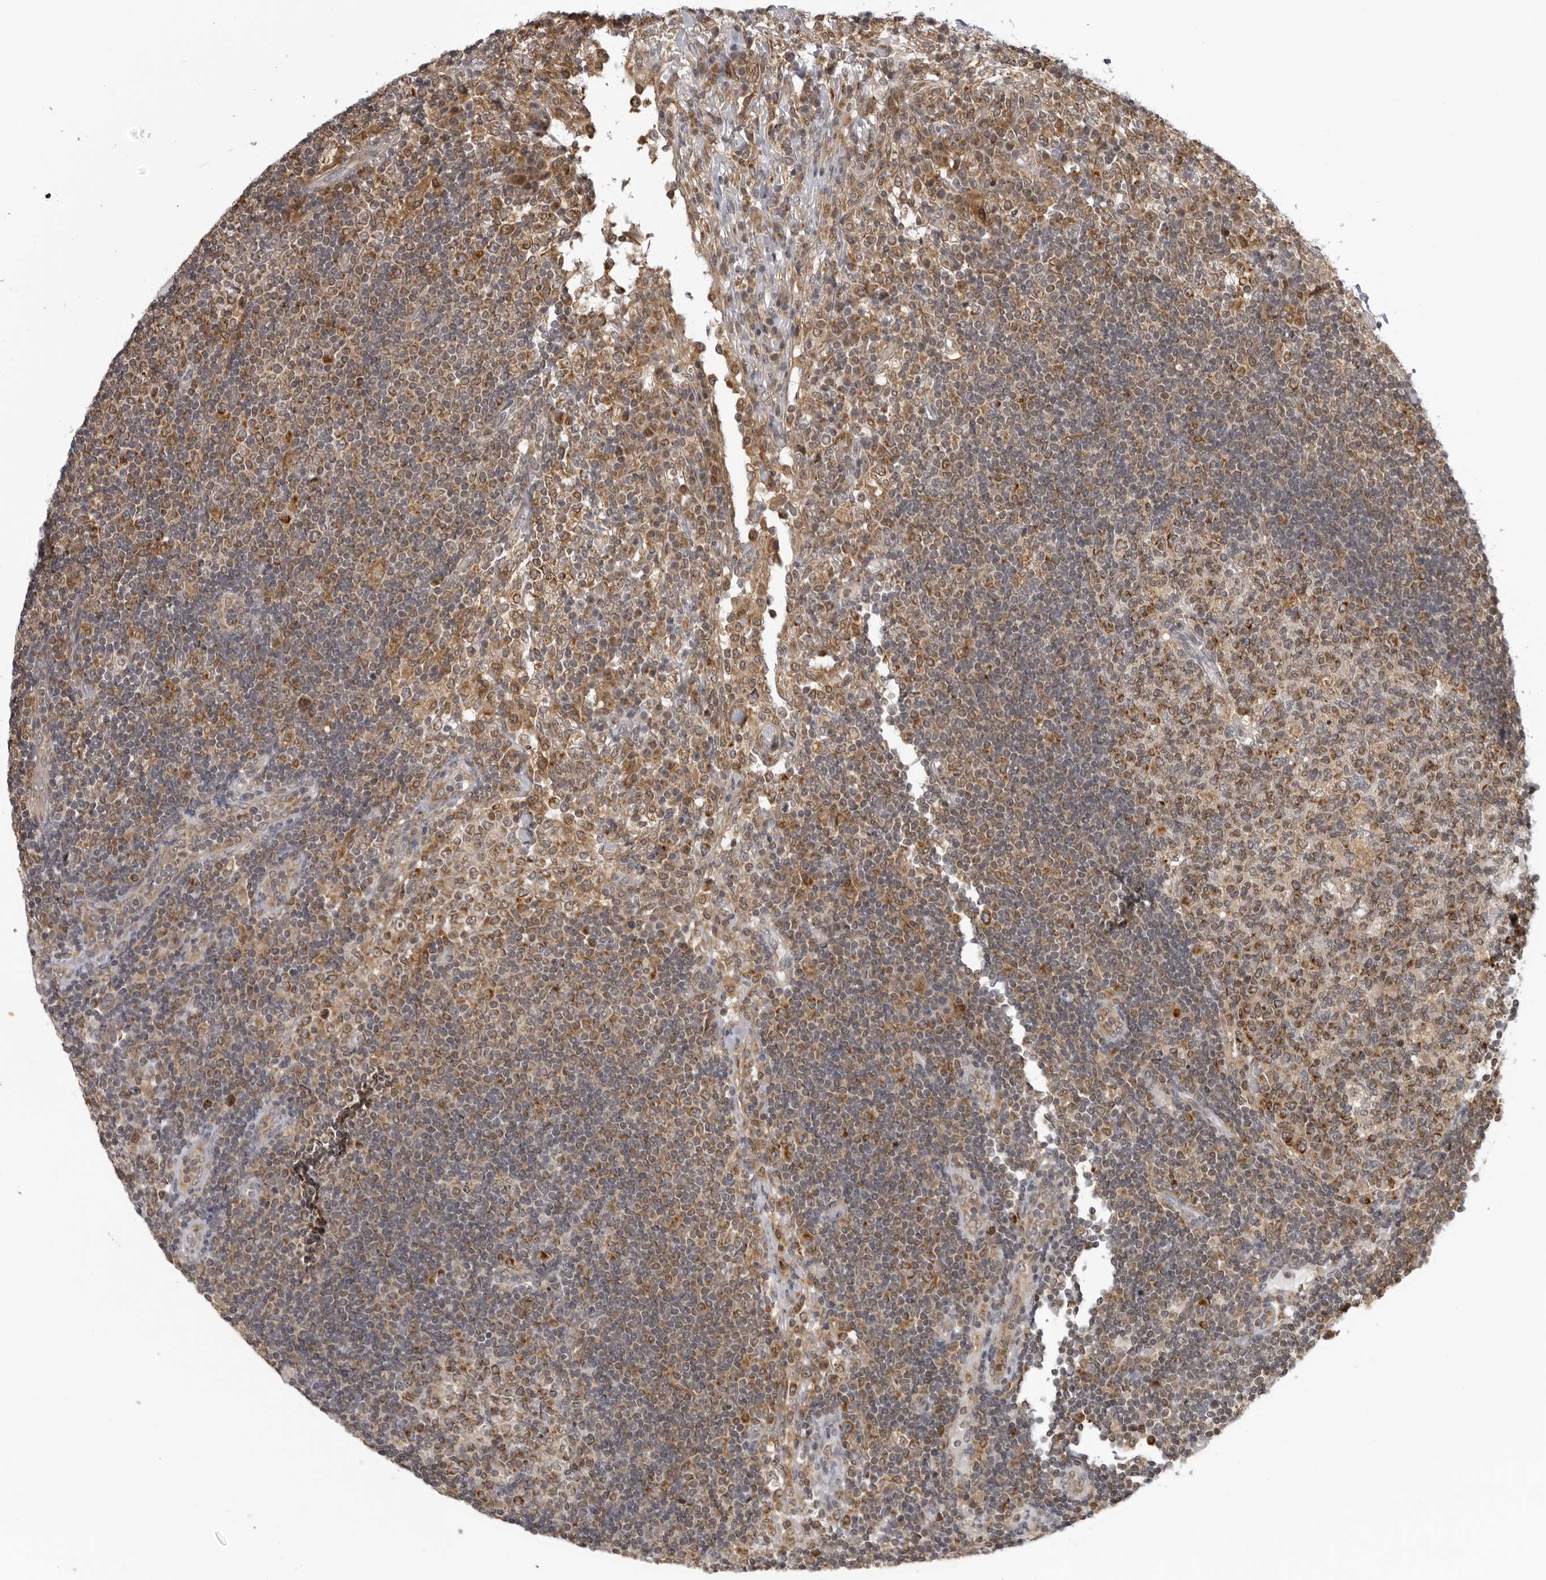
{"staining": {"intensity": "moderate", "quantity": "25%-75%", "location": "cytoplasmic/membranous"}, "tissue": "lymph node", "cell_type": "Germinal center cells", "image_type": "normal", "snomed": [{"axis": "morphology", "description": "Normal tissue, NOS"}, {"axis": "topography", "description": "Lymph node"}], "caption": "Immunohistochemistry of normal human lymph node shows medium levels of moderate cytoplasmic/membranous positivity in approximately 25%-75% of germinal center cells. (brown staining indicates protein expression, while blue staining denotes nuclei).", "gene": "MRPS15", "patient": {"sex": "female", "age": 53}}